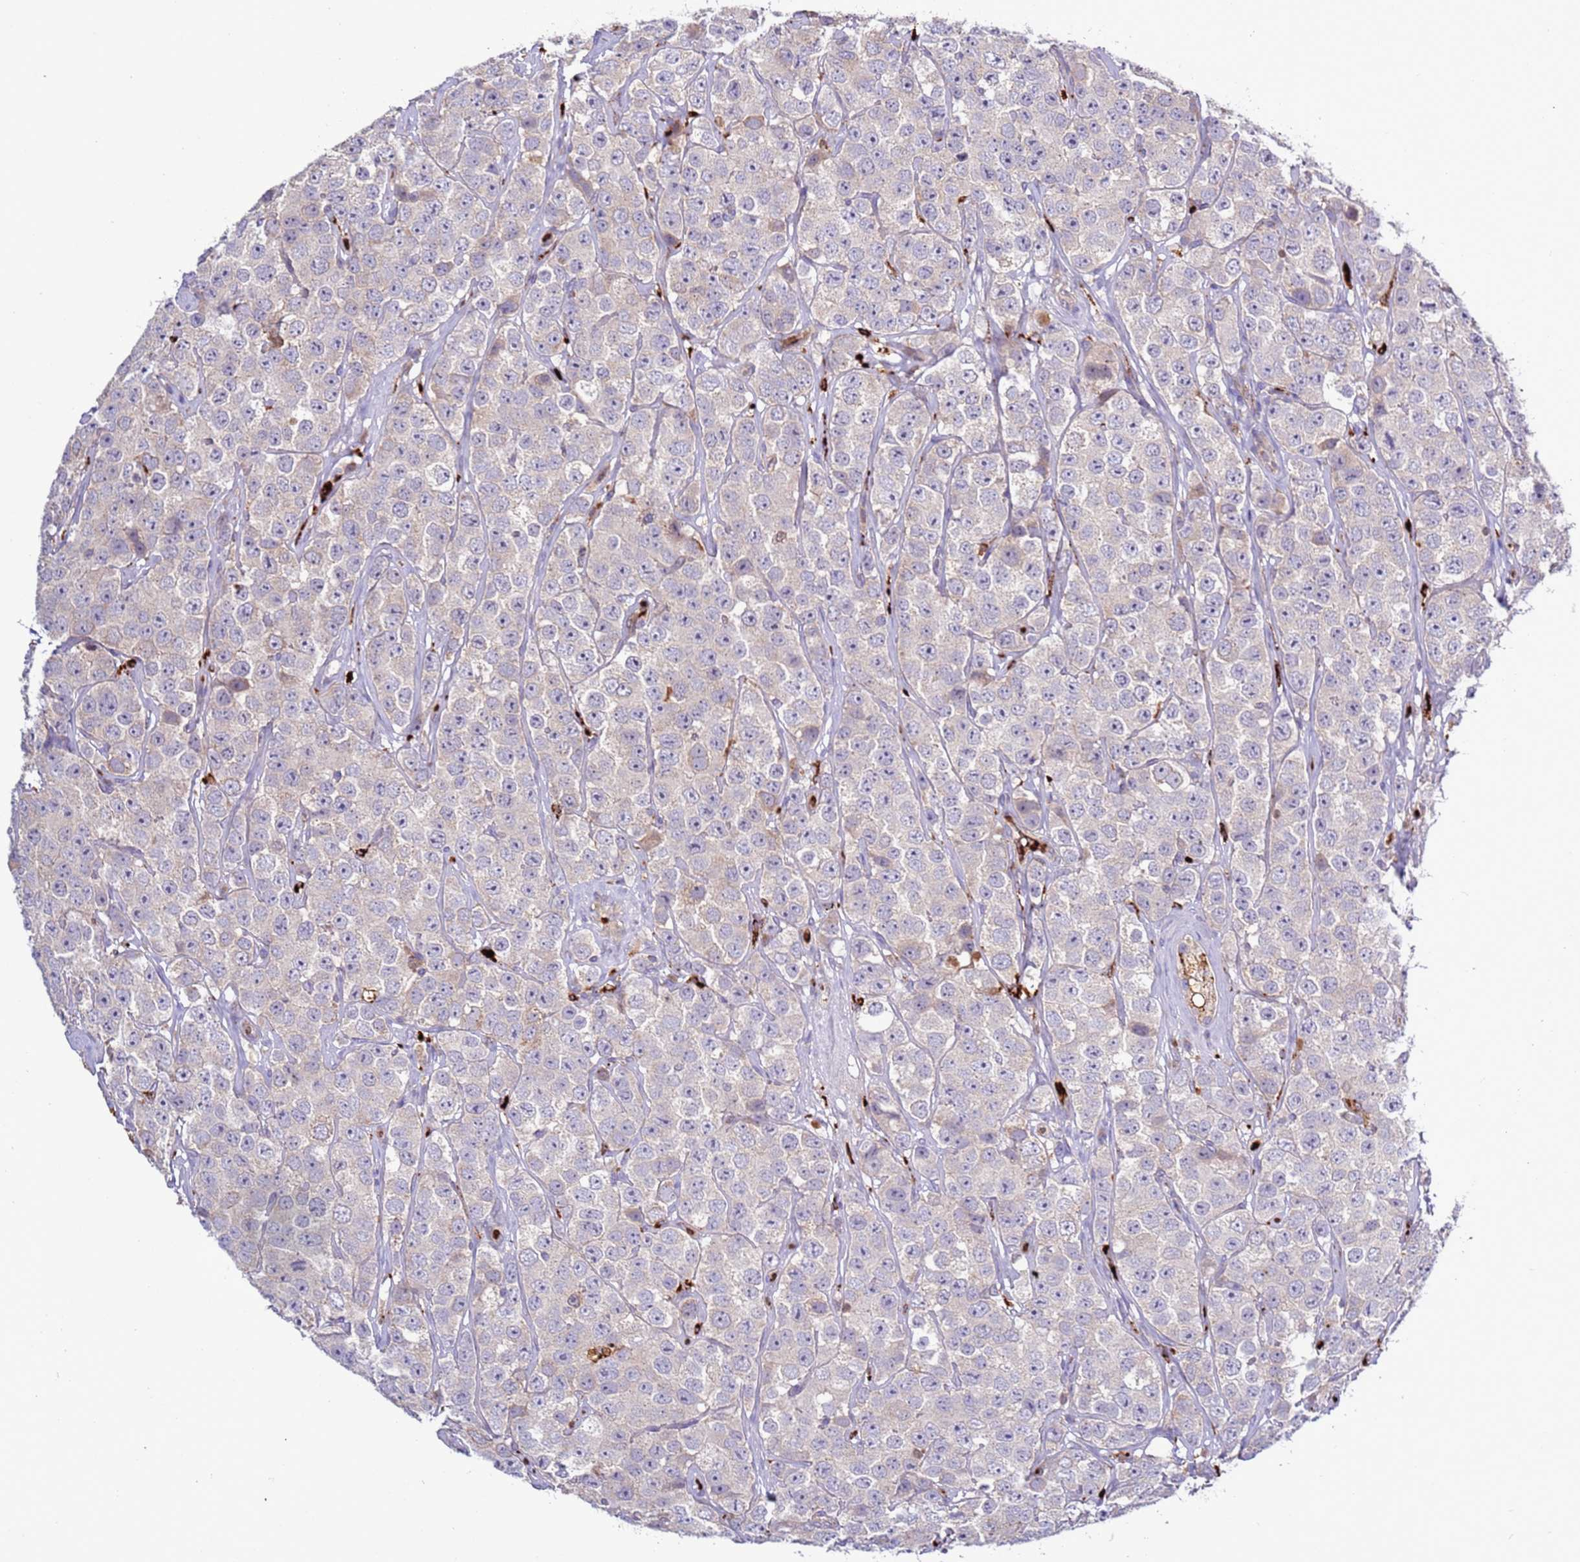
{"staining": {"intensity": "negative", "quantity": "none", "location": "none"}, "tissue": "testis cancer", "cell_type": "Tumor cells", "image_type": "cancer", "snomed": [{"axis": "morphology", "description": "Seminoma, NOS"}, {"axis": "topography", "description": "Testis"}], "caption": "Tumor cells are negative for protein expression in human testis cancer. (DAB immunohistochemistry (IHC) with hematoxylin counter stain).", "gene": "VPS36", "patient": {"sex": "male", "age": 28}}